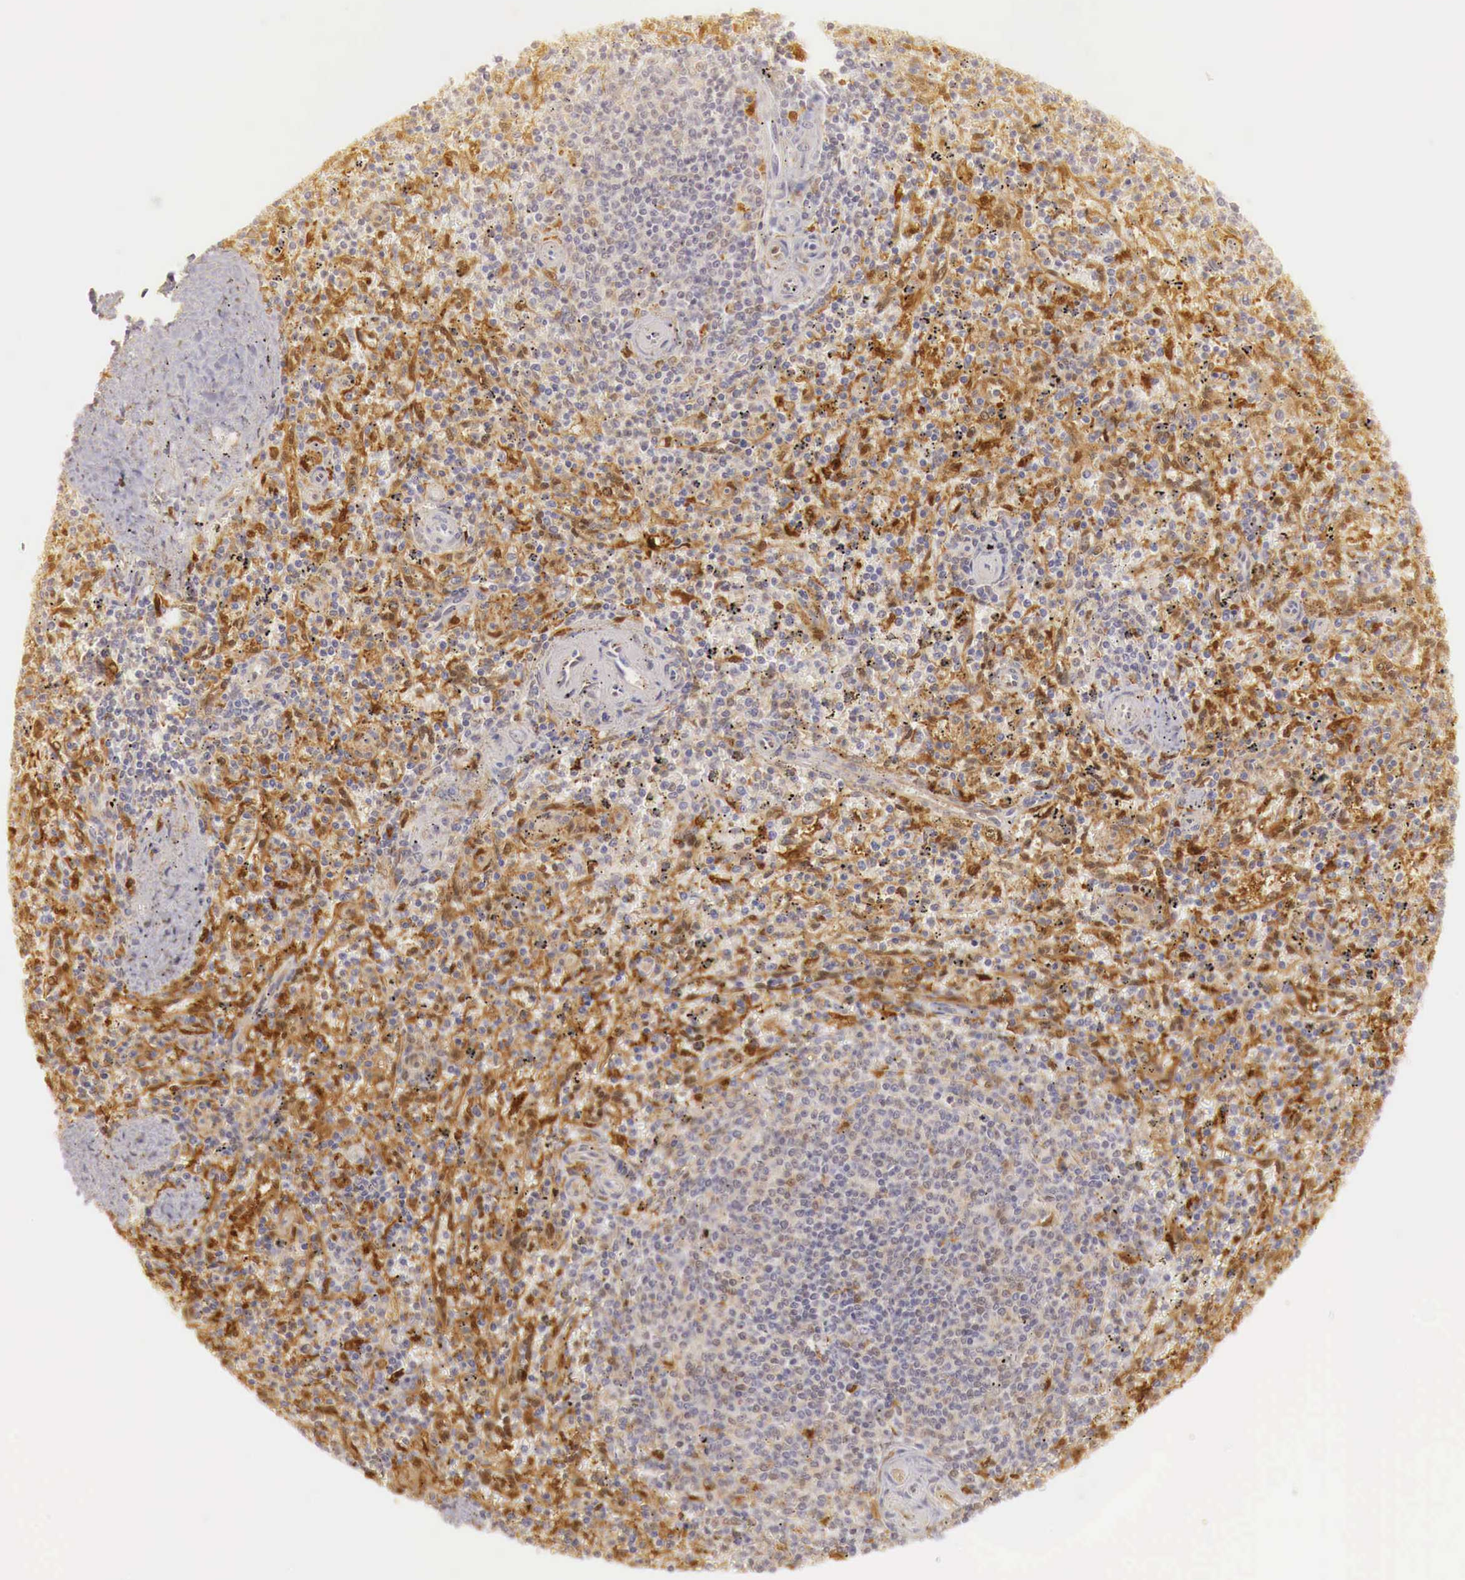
{"staining": {"intensity": "negative", "quantity": "none", "location": "none"}, "tissue": "spleen", "cell_type": "Cells in red pulp", "image_type": "normal", "snomed": [{"axis": "morphology", "description": "Normal tissue, NOS"}, {"axis": "topography", "description": "Spleen"}], "caption": "This photomicrograph is of benign spleen stained with immunohistochemistry (IHC) to label a protein in brown with the nuclei are counter-stained blue. There is no expression in cells in red pulp.", "gene": "RENBP", "patient": {"sex": "male", "age": 72}}